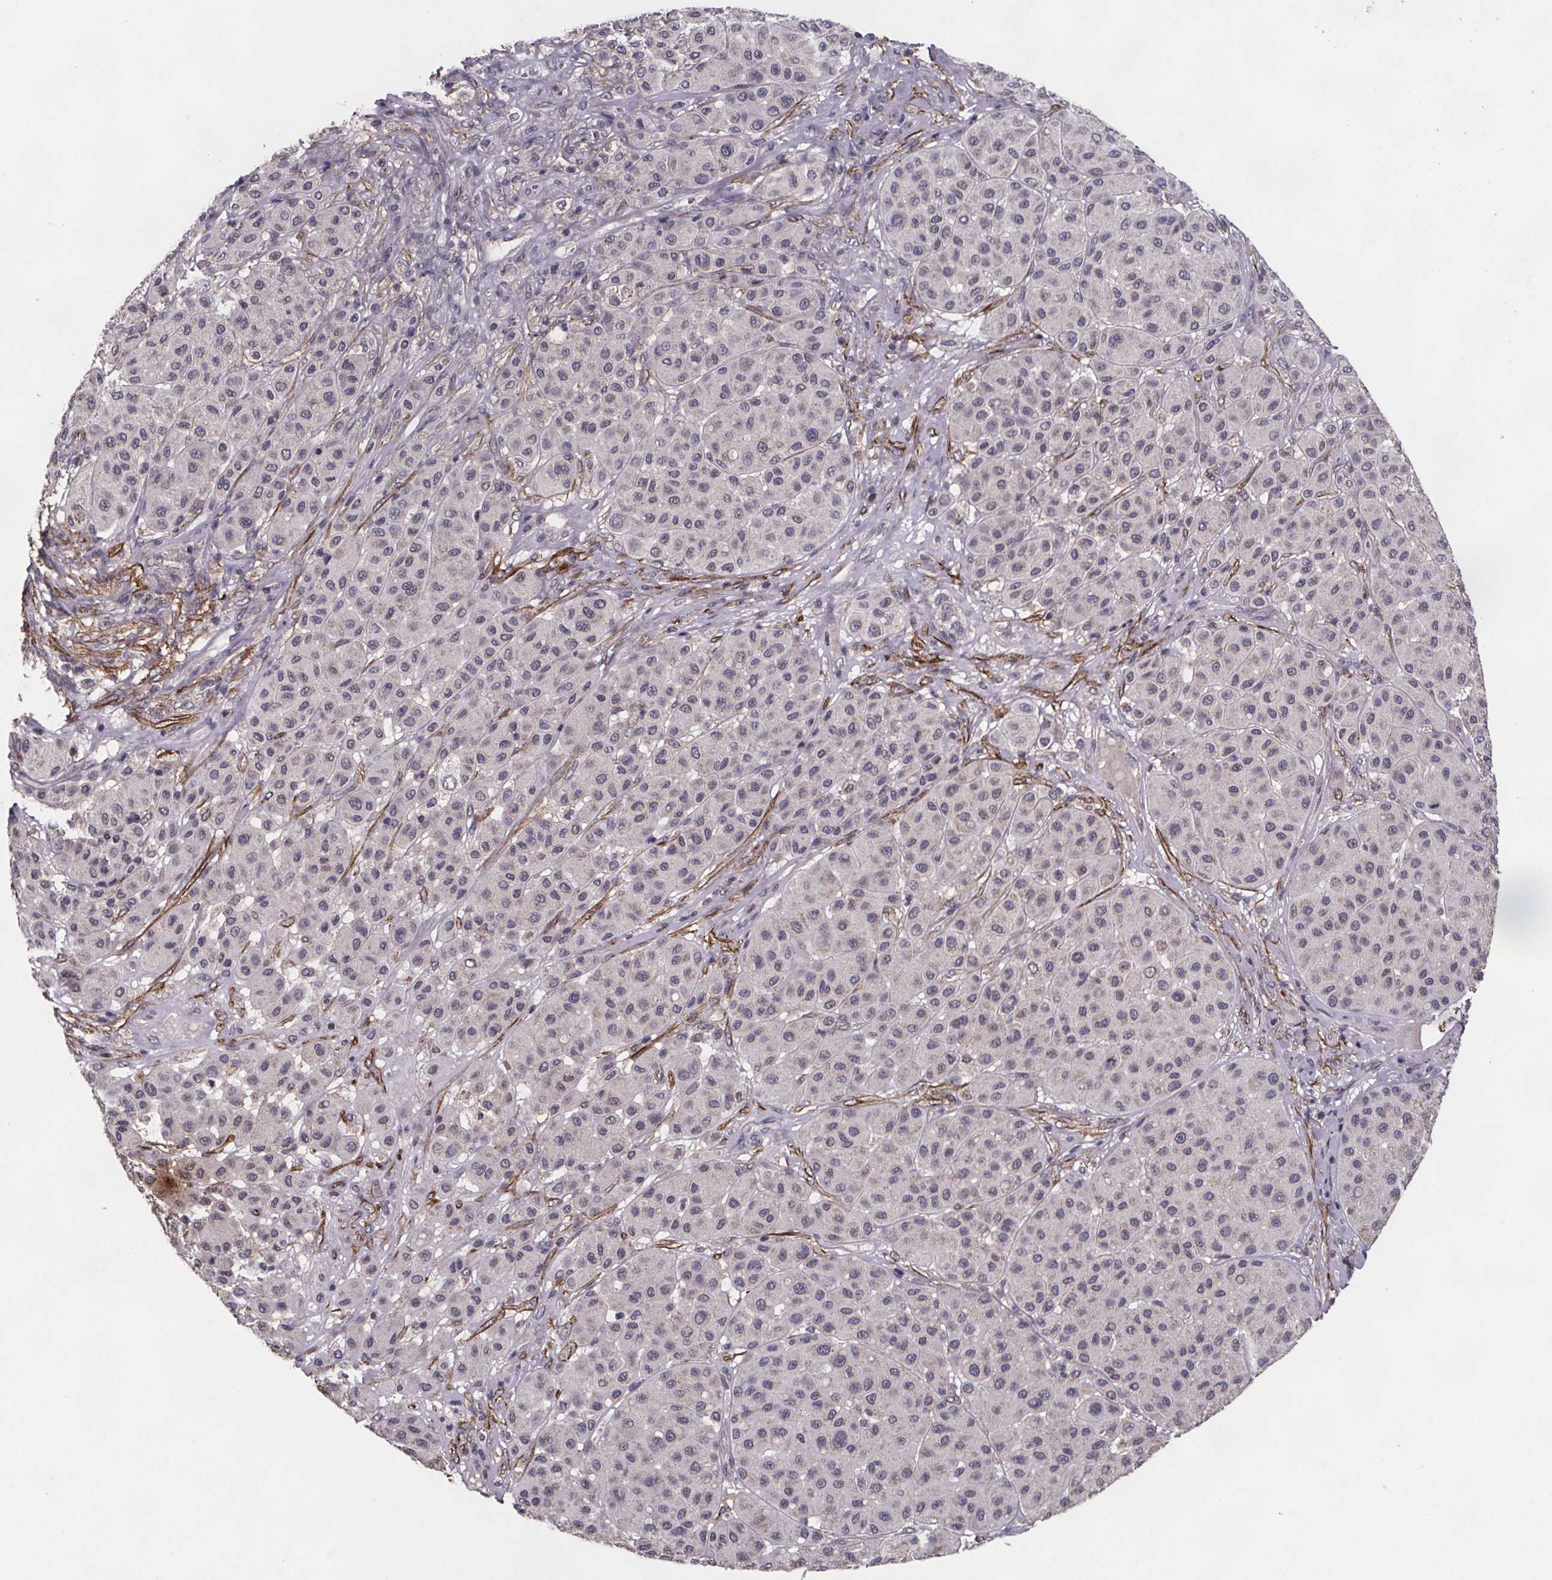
{"staining": {"intensity": "negative", "quantity": "none", "location": "none"}, "tissue": "melanoma", "cell_type": "Tumor cells", "image_type": "cancer", "snomed": [{"axis": "morphology", "description": "Malignant melanoma, Metastatic site"}, {"axis": "topography", "description": "Smooth muscle"}], "caption": "Tumor cells are negative for brown protein staining in malignant melanoma (metastatic site).", "gene": "PALLD", "patient": {"sex": "male", "age": 41}}